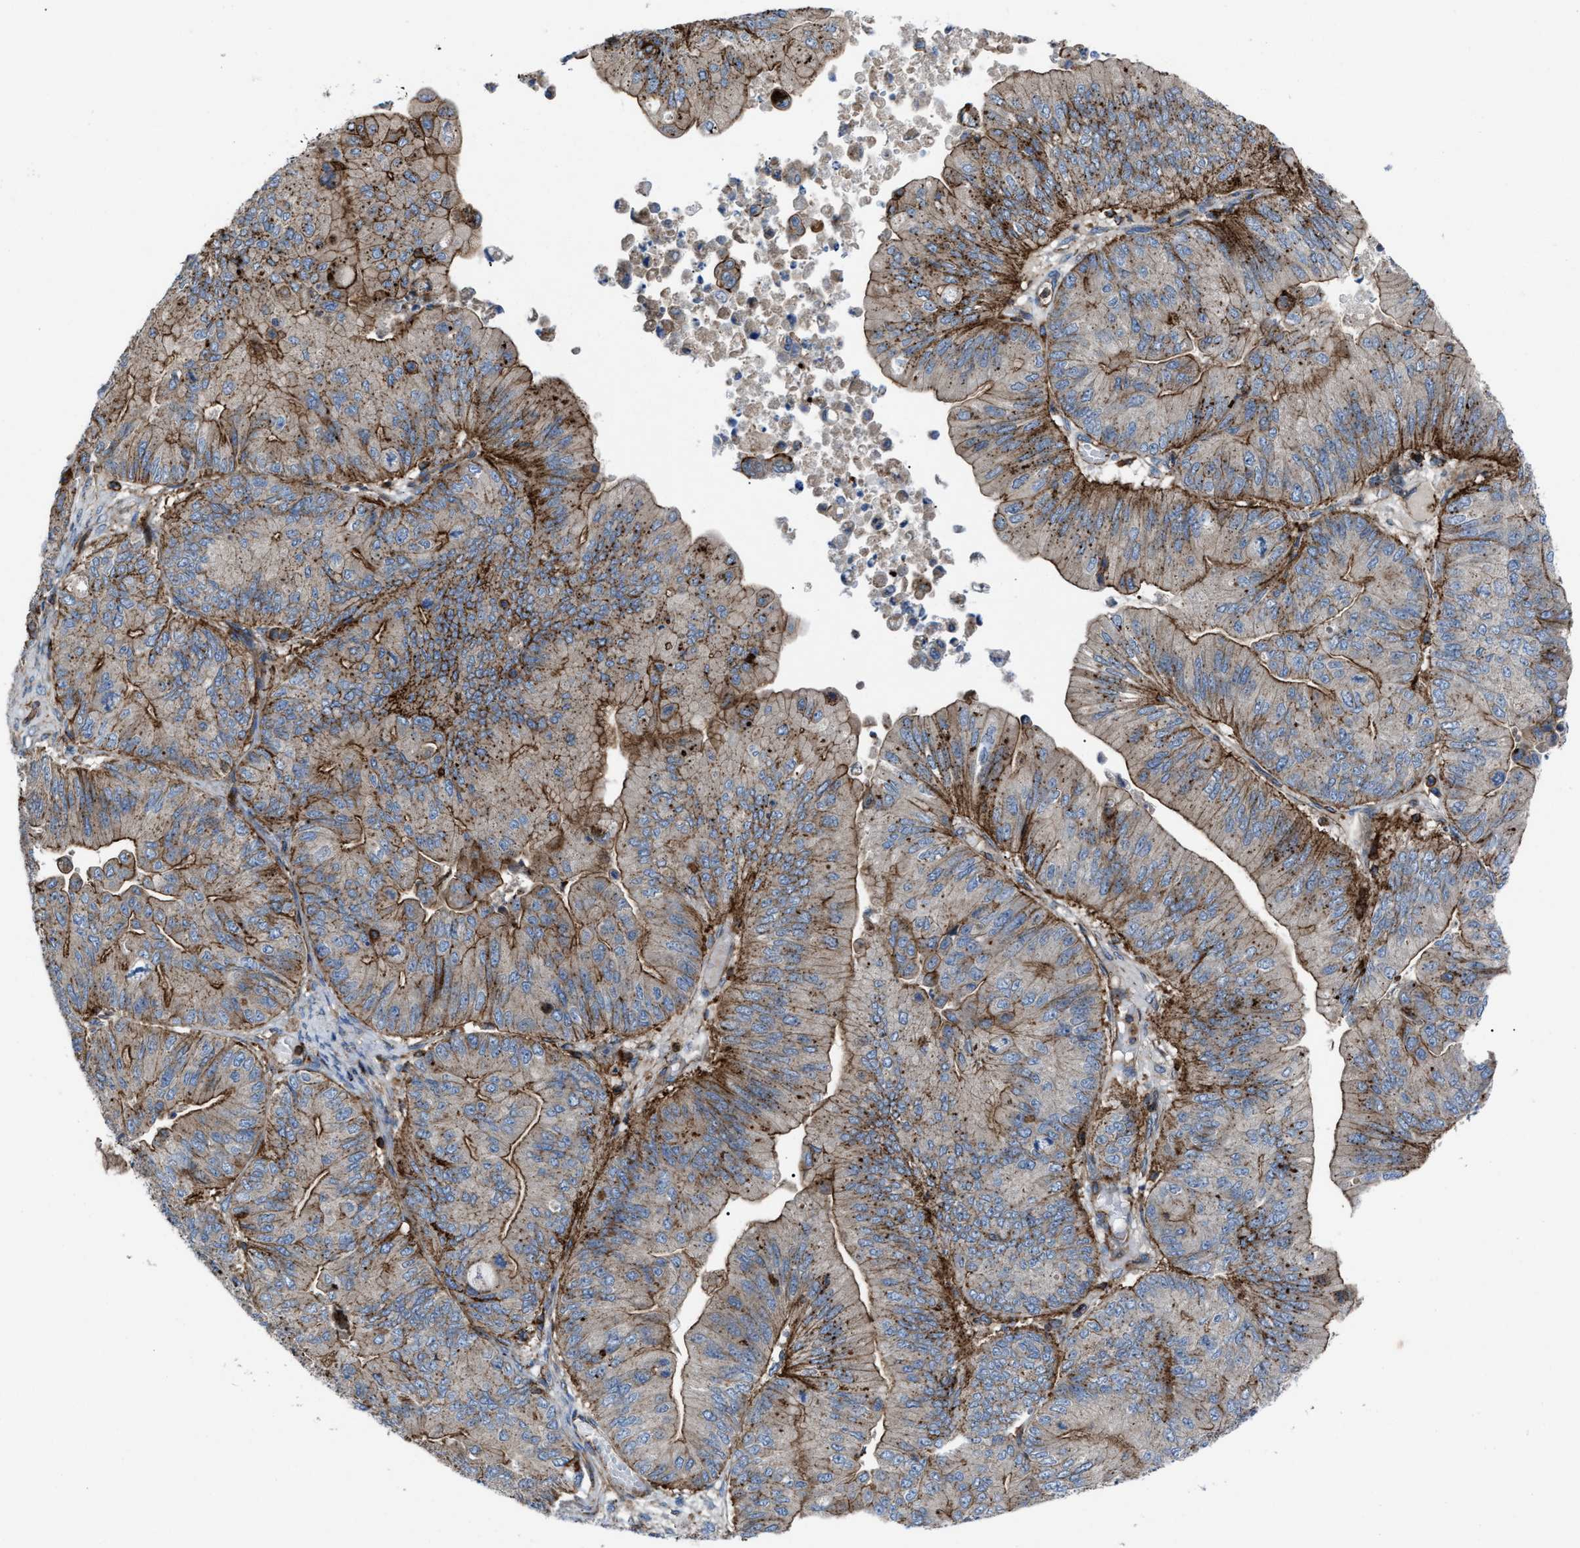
{"staining": {"intensity": "moderate", "quantity": "25%-75%", "location": "cytoplasmic/membranous"}, "tissue": "ovarian cancer", "cell_type": "Tumor cells", "image_type": "cancer", "snomed": [{"axis": "morphology", "description": "Cystadenocarcinoma, mucinous, NOS"}, {"axis": "topography", "description": "Ovary"}], "caption": "Human ovarian cancer stained for a protein (brown) demonstrates moderate cytoplasmic/membranous positive staining in approximately 25%-75% of tumor cells.", "gene": "AGPAT2", "patient": {"sex": "female", "age": 61}}